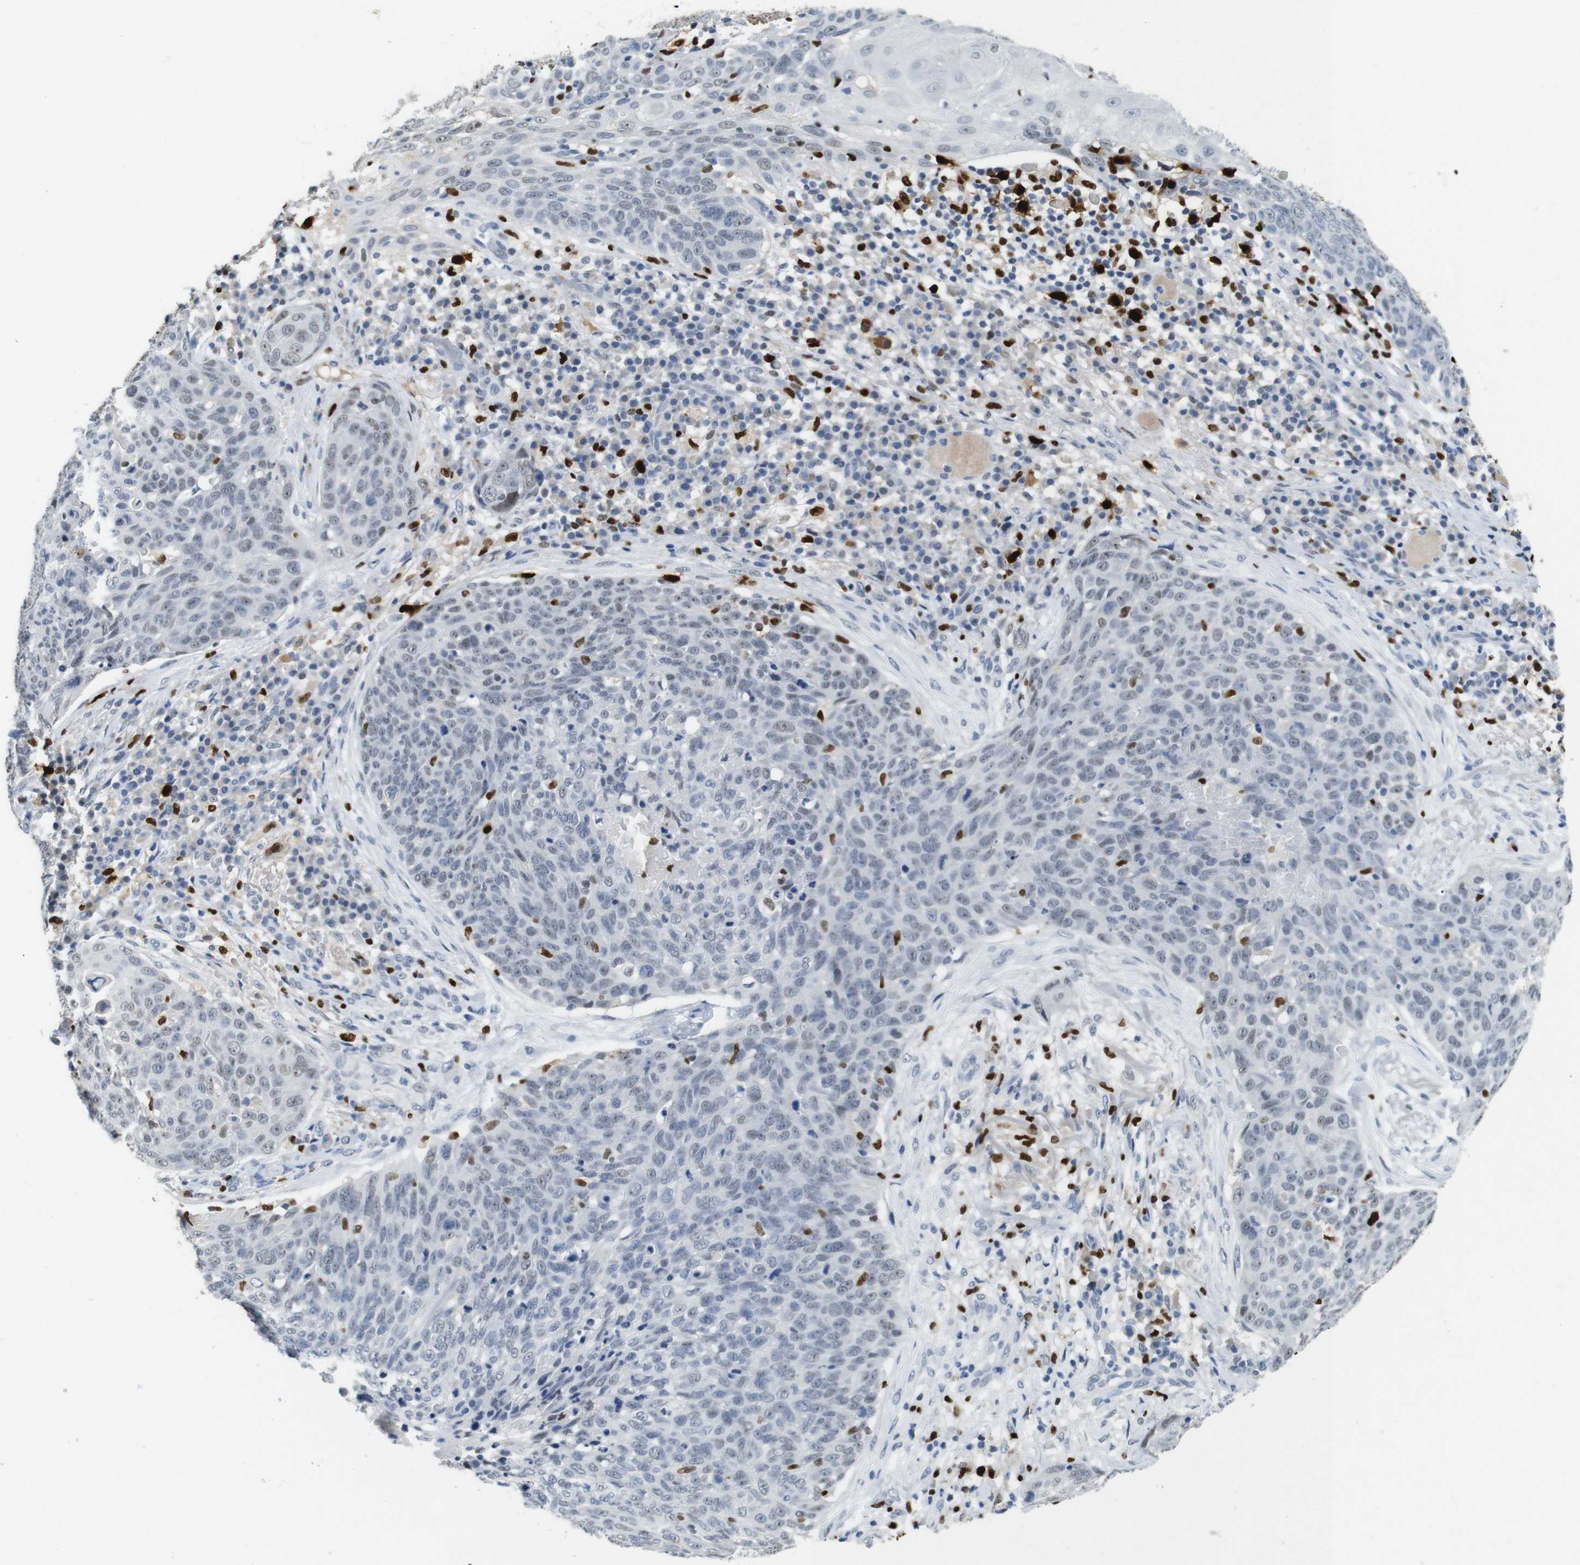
{"staining": {"intensity": "negative", "quantity": "none", "location": "none"}, "tissue": "skin cancer", "cell_type": "Tumor cells", "image_type": "cancer", "snomed": [{"axis": "morphology", "description": "Squamous cell carcinoma in situ, NOS"}, {"axis": "morphology", "description": "Squamous cell carcinoma, NOS"}, {"axis": "topography", "description": "Skin"}], "caption": "Tumor cells are negative for brown protein staining in skin squamous cell carcinoma in situ.", "gene": "IRF8", "patient": {"sex": "male", "age": 93}}